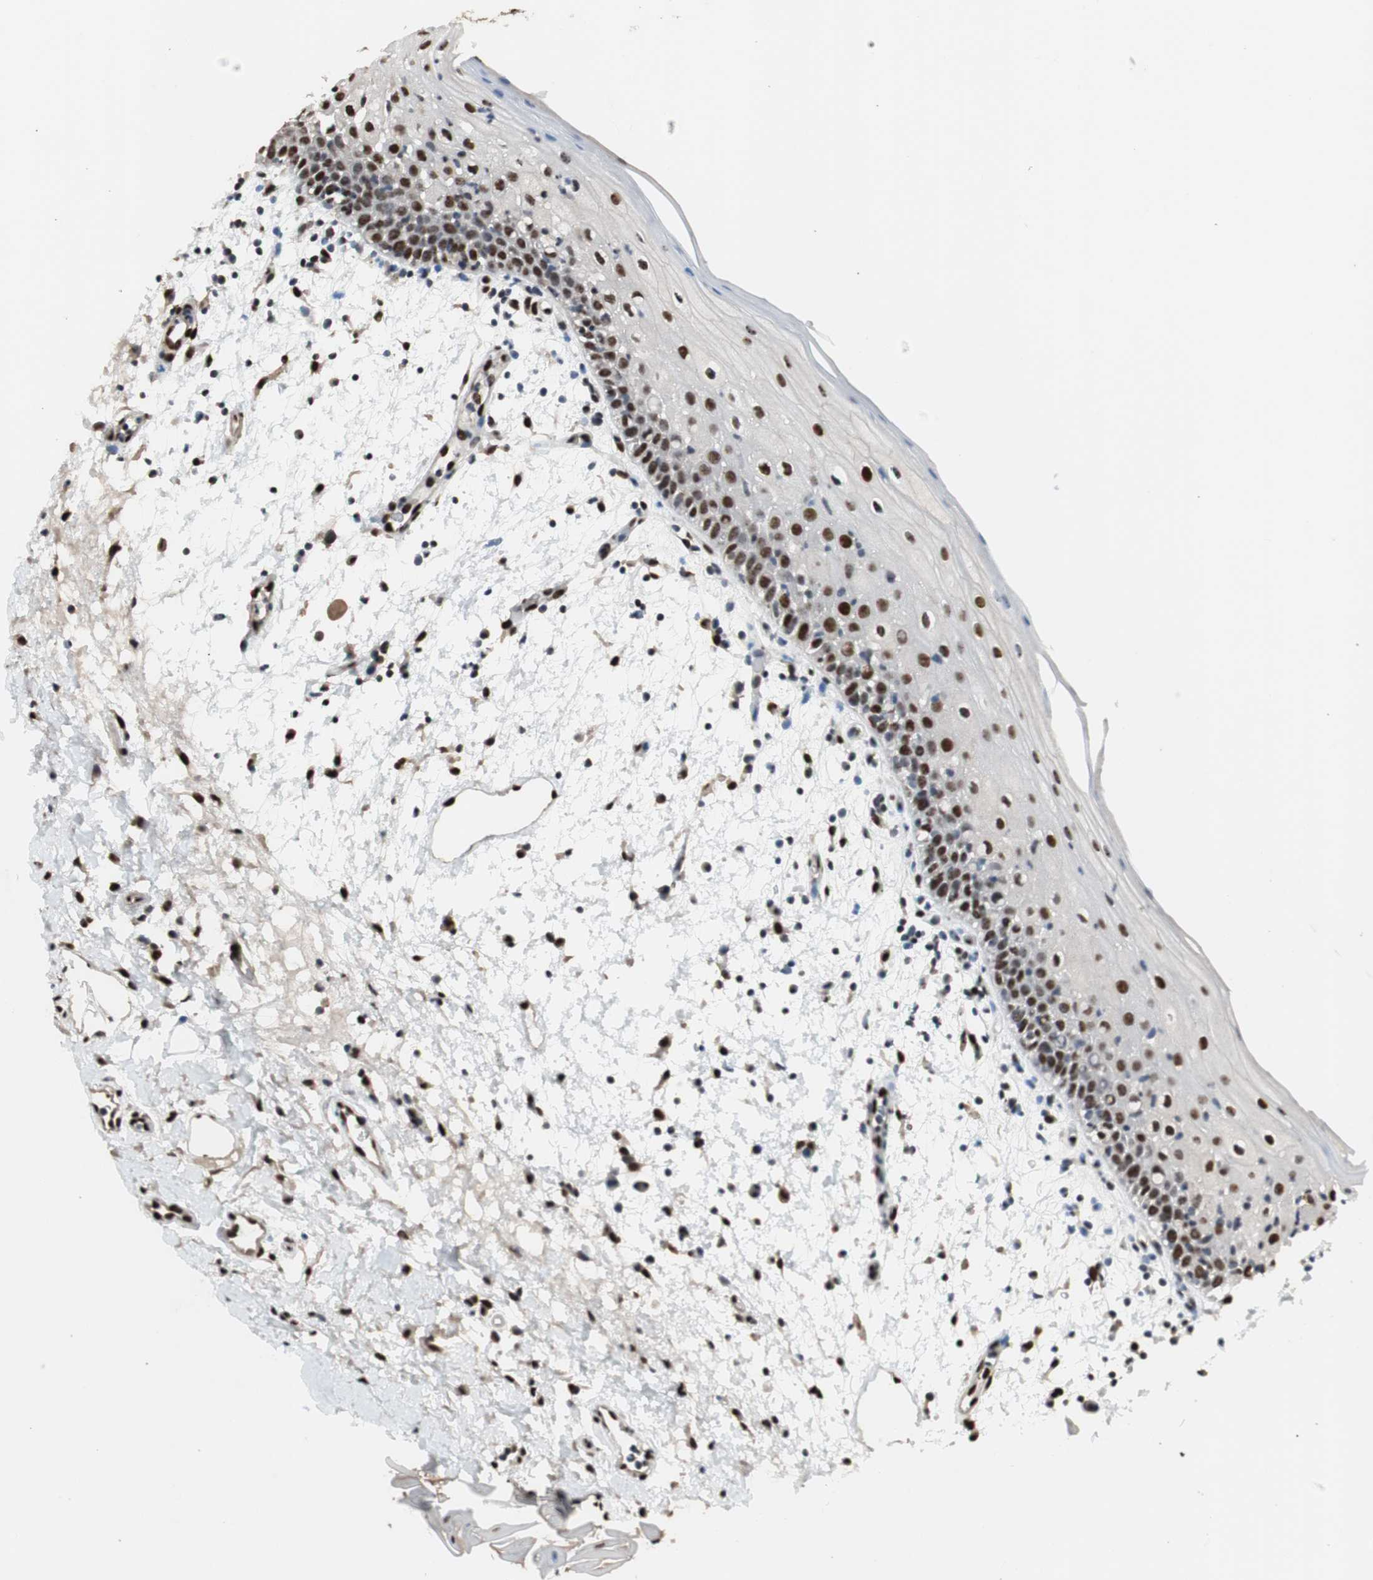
{"staining": {"intensity": "moderate", "quantity": "25%-75%", "location": "nuclear"}, "tissue": "oral mucosa", "cell_type": "Squamous epithelial cells", "image_type": "normal", "snomed": [{"axis": "morphology", "description": "Normal tissue, NOS"}, {"axis": "morphology", "description": "Squamous cell carcinoma, NOS"}, {"axis": "topography", "description": "Skeletal muscle"}, {"axis": "topography", "description": "Oral tissue"}], "caption": "Oral mucosa stained with a protein marker reveals moderate staining in squamous epithelial cells.", "gene": "PML", "patient": {"sex": "male", "age": 71}}